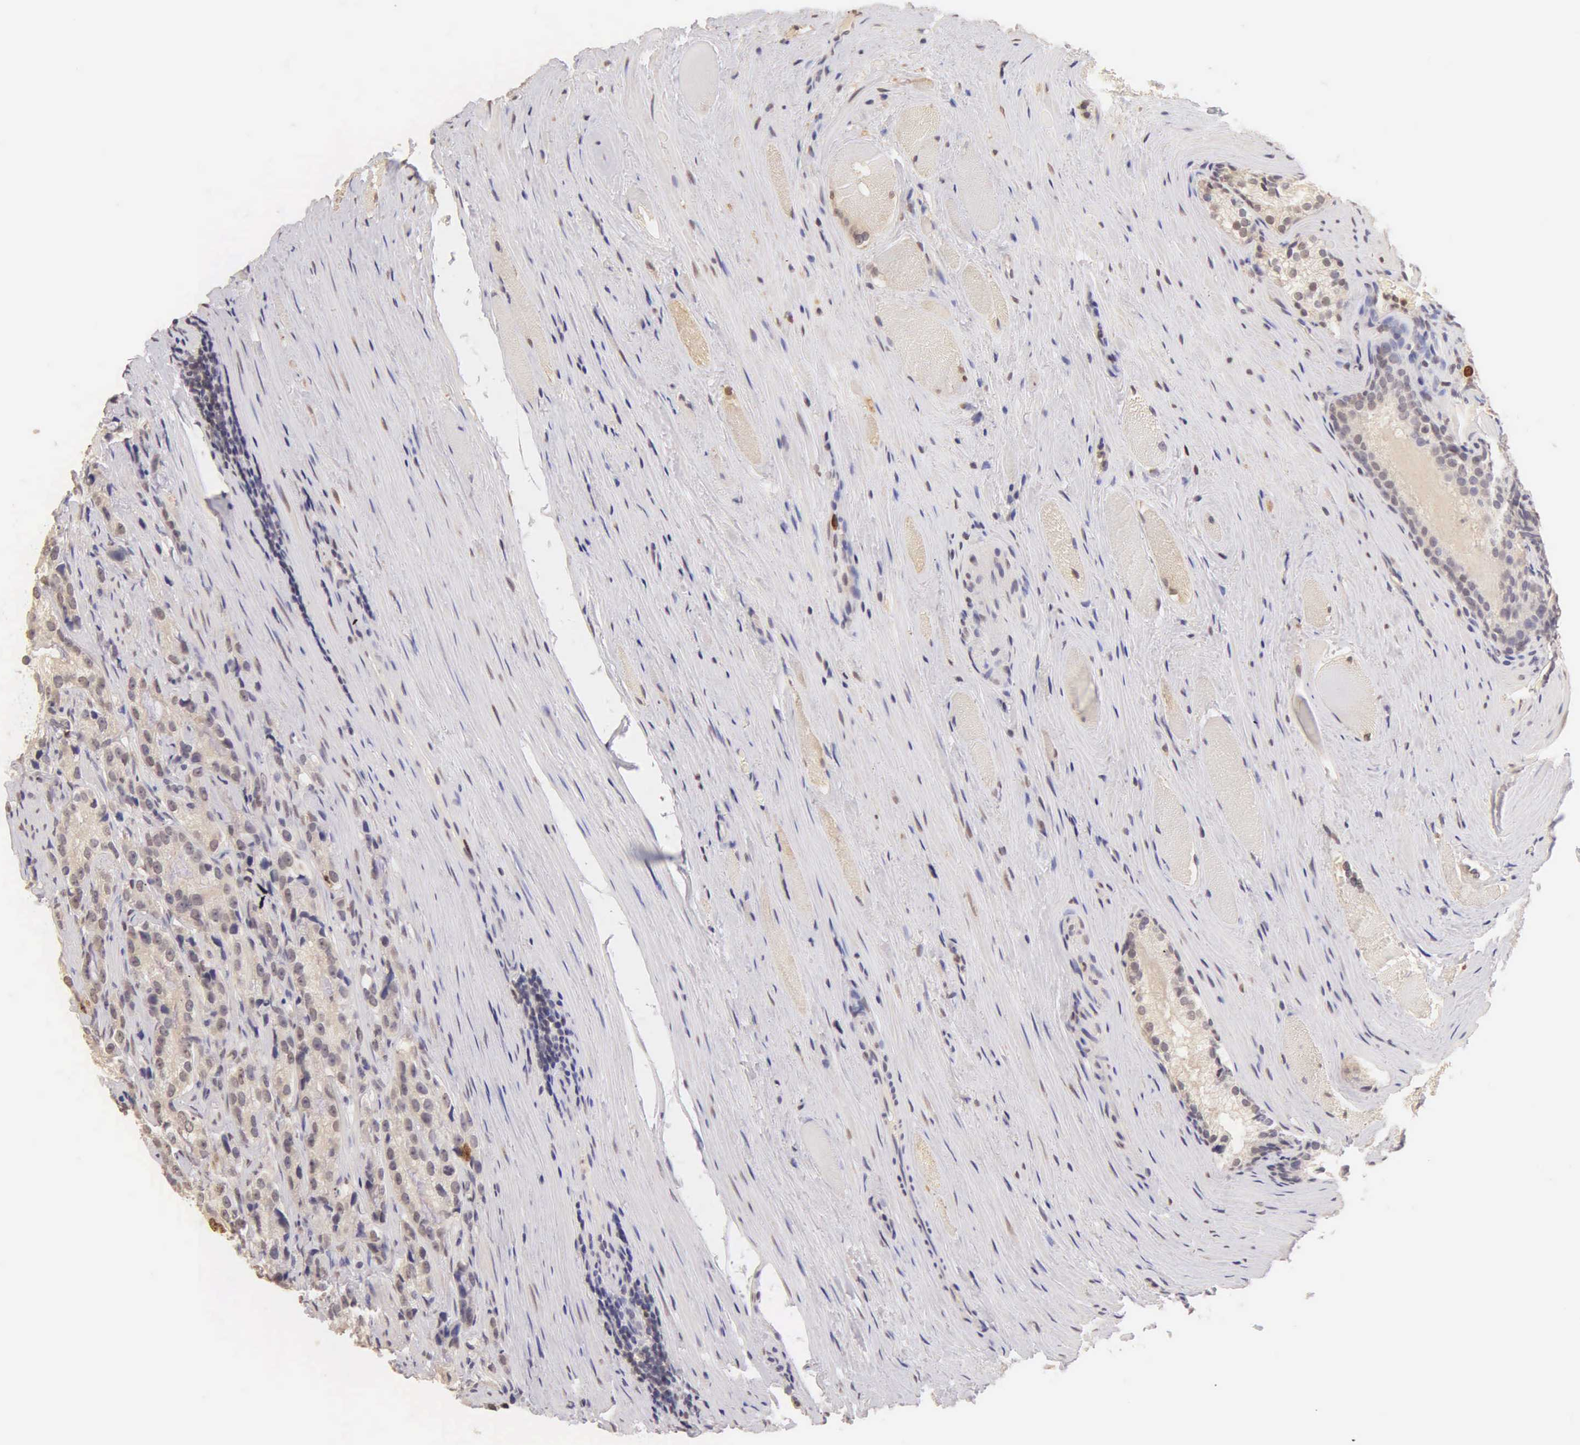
{"staining": {"intensity": "weak", "quantity": "<25%", "location": "nuclear"}, "tissue": "prostate cancer", "cell_type": "Tumor cells", "image_type": "cancer", "snomed": [{"axis": "morphology", "description": "Adenocarcinoma, Medium grade"}, {"axis": "topography", "description": "Prostate"}], "caption": "This is an immunohistochemistry (IHC) image of human prostate medium-grade adenocarcinoma. There is no staining in tumor cells.", "gene": "MKI67", "patient": {"sex": "male", "age": 72}}